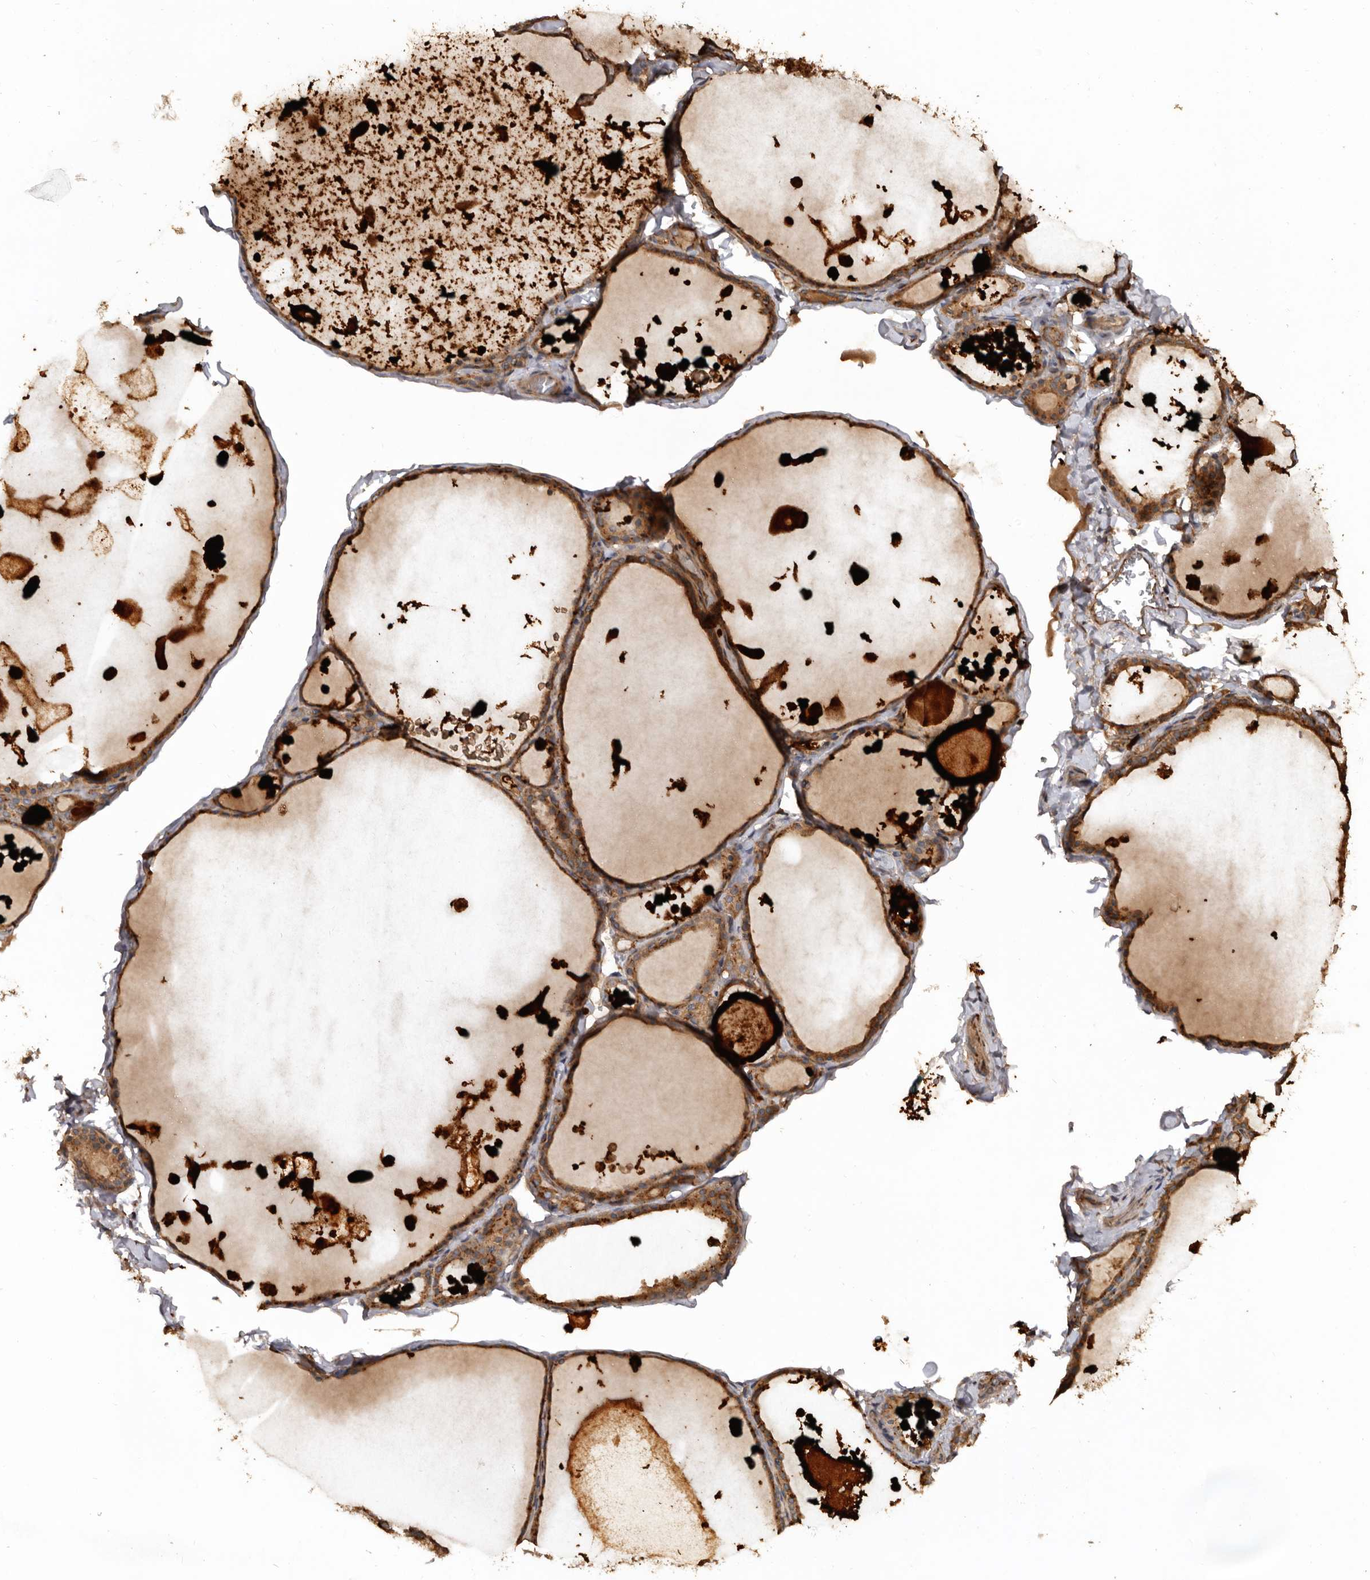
{"staining": {"intensity": "moderate", "quantity": ">75%", "location": "cytoplasmic/membranous"}, "tissue": "thyroid gland", "cell_type": "Glandular cells", "image_type": "normal", "snomed": [{"axis": "morphology", "description": "Normal tissue, NOS"}, {"axis": "topography", "description": "Thyroid gland"}], "caption": "Moderate cytoplasmic/membranous positivity is present in approximately >75% of glandular cells in unremarkable thyroid gland. (Stains: DAB (3,3'-diaminobenzidine) in brown, nuclei in blue, Microscopy: brightfield microscopy at high magnification).", "gene": "FLCN", "patient": {"sex": "male", "age": 56}}